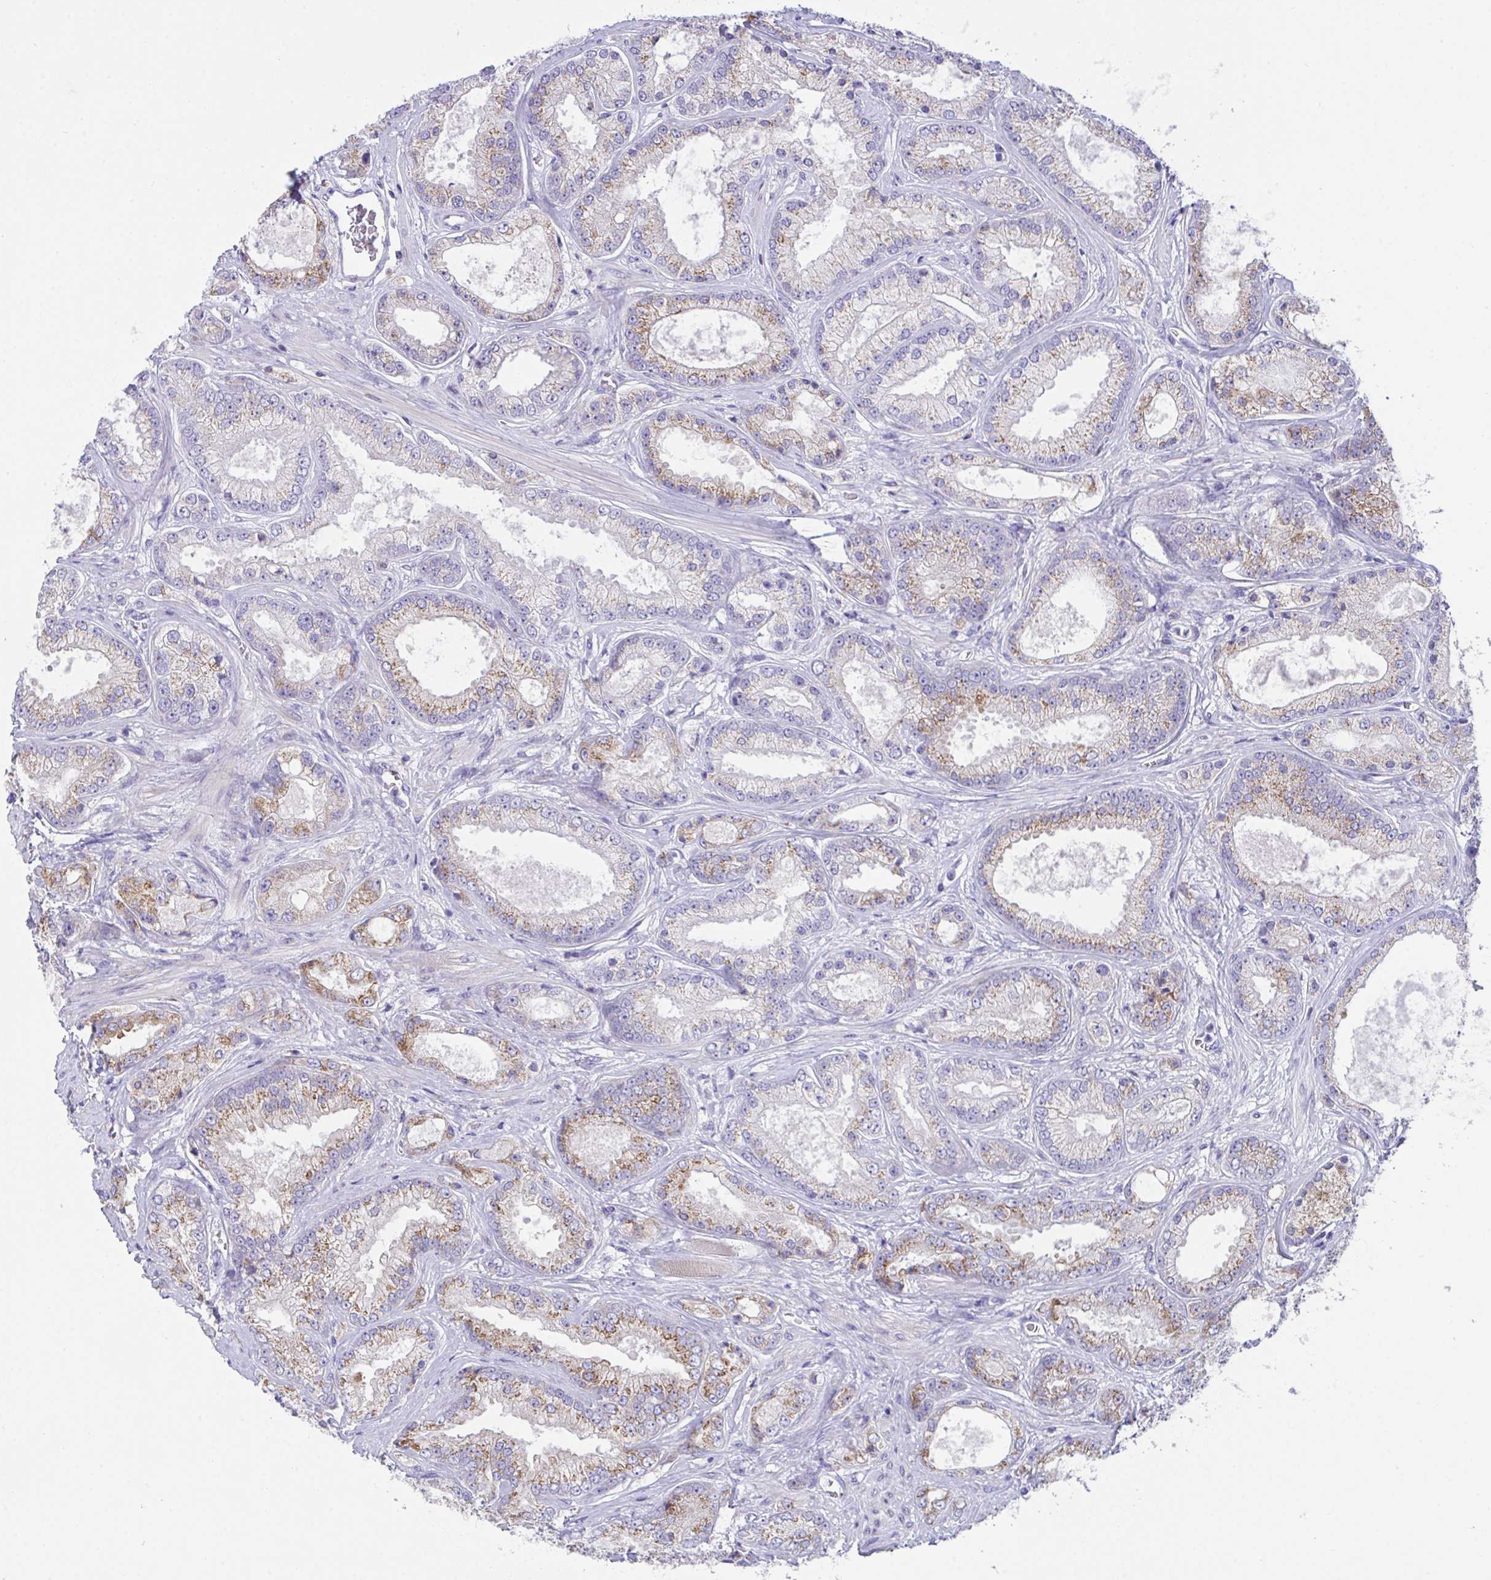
{"staining": {"intensity": "moderate", "quantity": "25%-75%", "location": "cytoplasmic/membranous"}, "tissue": "prostate cancer", "cell_type": "Tumor cells", "image_type": "cancer", "snomed": [{"axis": "morphology", "description": "Adenocarcinoma, High grade"}, {"axis": "topography", "description": "Prostate"}], "caption": "A medium amount of moderate cytoplasmic/membranous staining is appreciated in about 25%-75% of tumor cells in prostate cancer (adenocarcinoma (high-grade)) tissue. The staining was performed using DAB to visualize the protein expression in brown, while the nuclei were stained in blue with hematoxylin (Magnification: 20x).", "gene": "MIA3", "patient": {"sex": "male", "age": 67}}